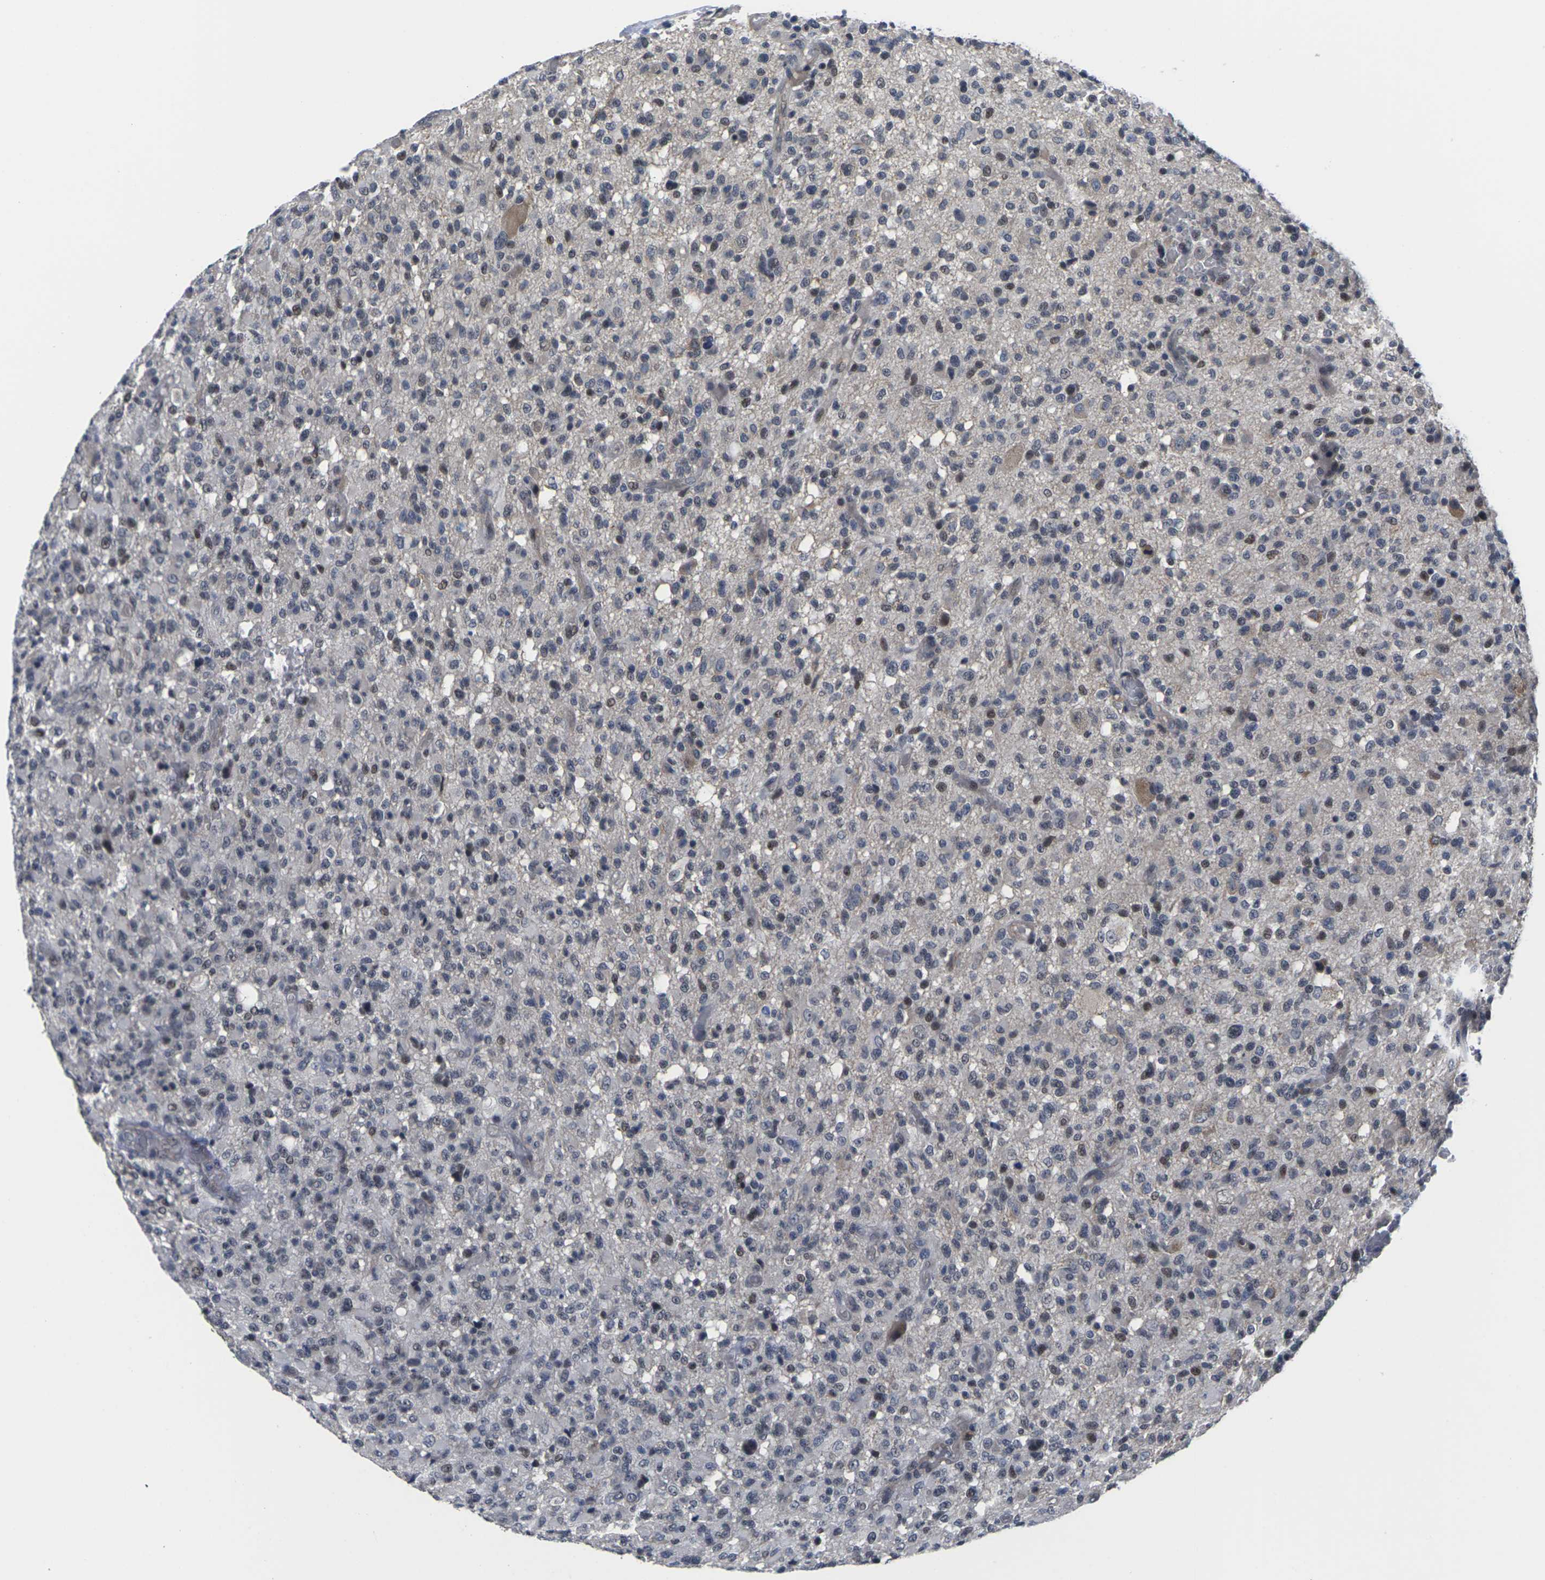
{"staining": {"intensity": "moderate", "quantity": "<25%", "location": "cytoplasmic/membranous,nuclear"}, "tissue": "glioma", "cell_type": "Tumor cells", "image_type": "cancer", "snomed": [{"axis": "morphology", "description": "Glioma, malignant, High grade"}, {"axis": "topography", "description": "Brain"}], "caption": "Protein expression analysis of human glioma reveals moderate cytoplasmic/membranous and nuclear expression in about <25% of tumor cells.", "gene": "ST6GAL2", "patient": {"sex": "male", "age": 71}}